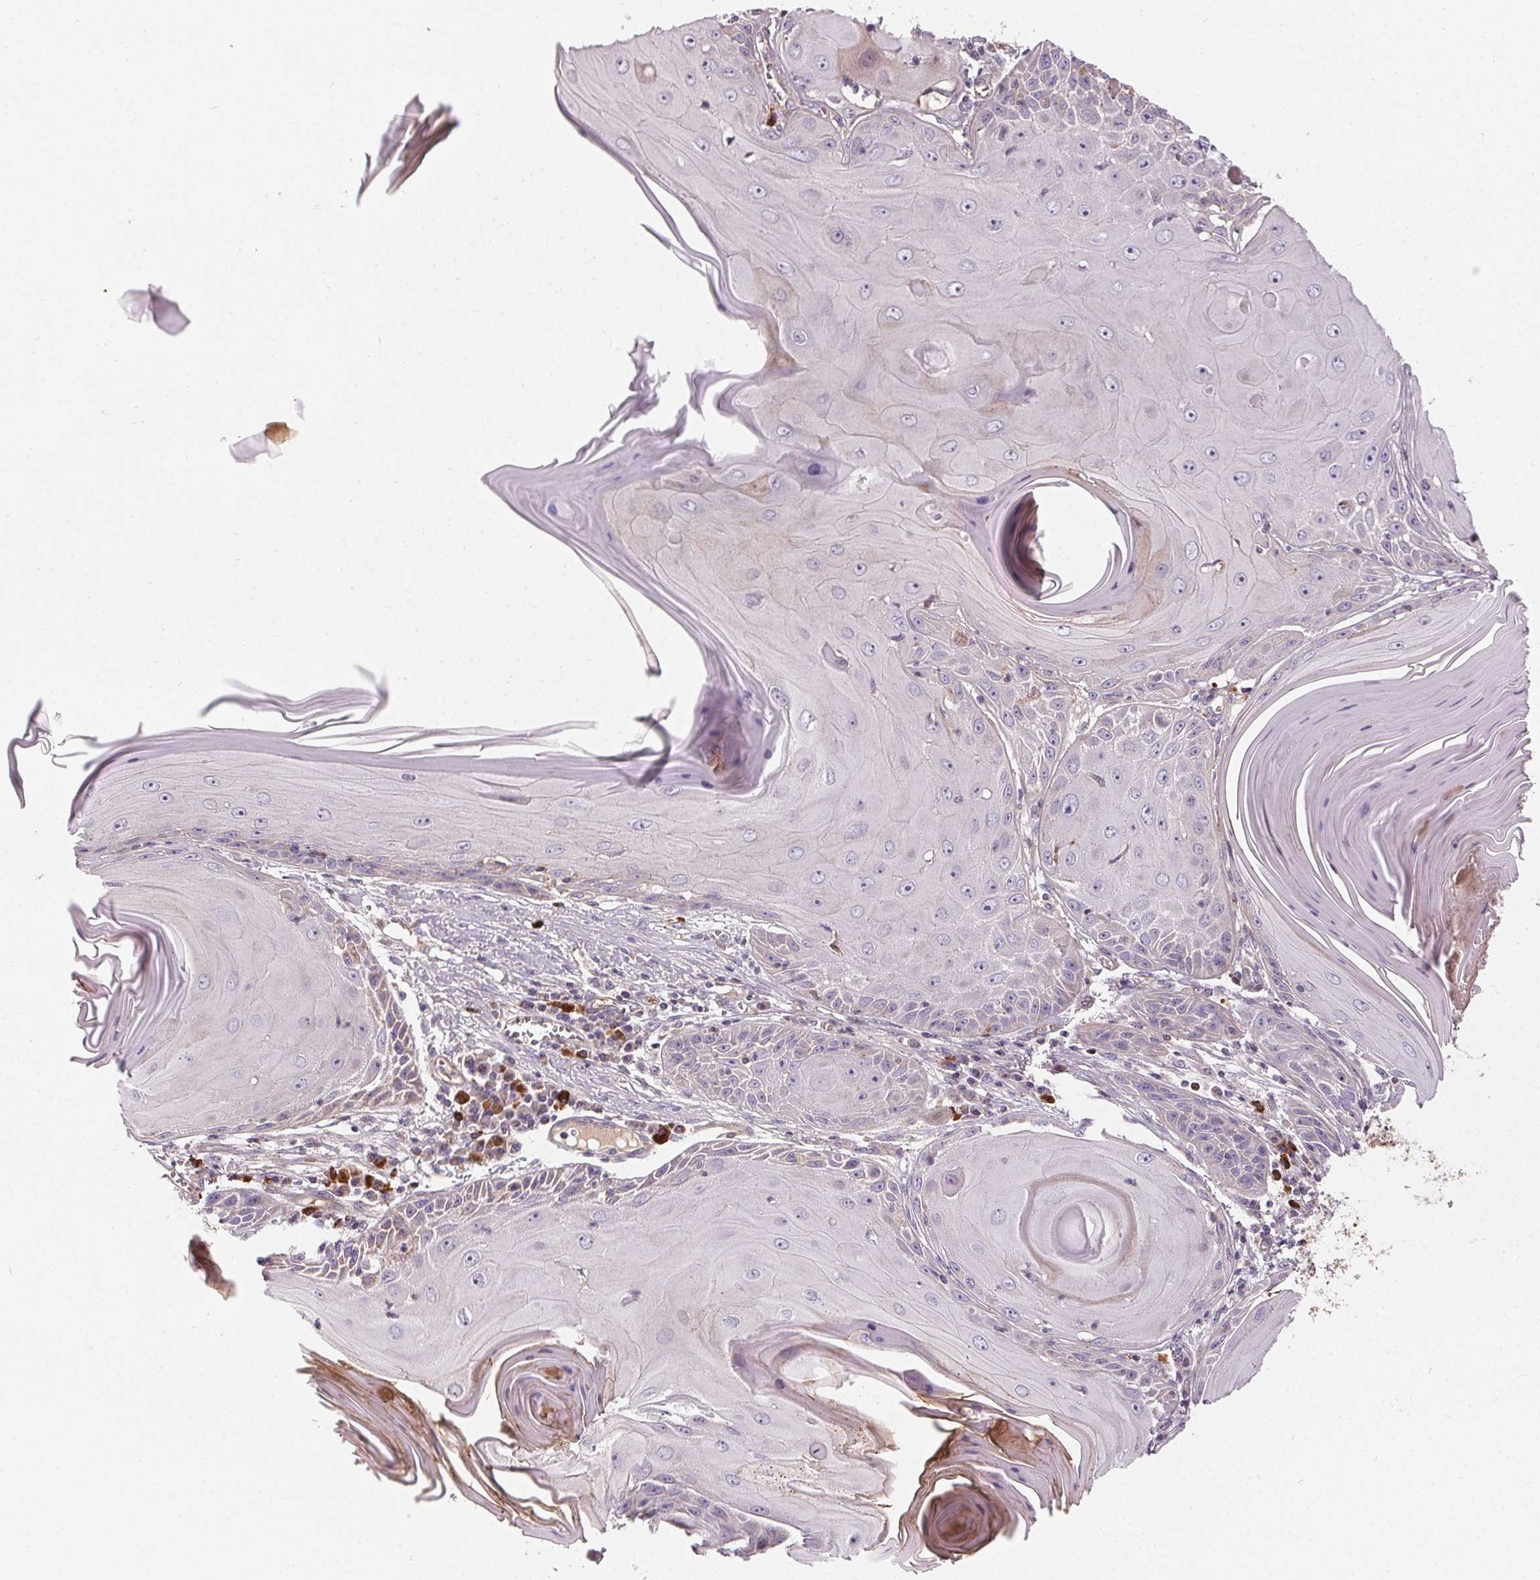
{"staining": {"intensity": "negative", "quantity": "none", "location": "none"}, "tissue": "skin cancer", "cell_type": "Tumor cells", "image_type": "cancer", "snomed": [{"axis": "morphology", "description": "Squamous cell carcinoma, NOS"}, {"axis": "topography", "description": "Skin"}, {"axis": "topography", "description": "Vulva"}], "caption": "This histopathology image is of skin cancer (squamous cell carcinoma) stained with immunohistochemistry (IHC) to label a protein in brown with the nuclei are counter-stained blue. There is no staining in tumor cells.", "gene": "APLP1", "patient": {"sex": "female", "age": 85}}